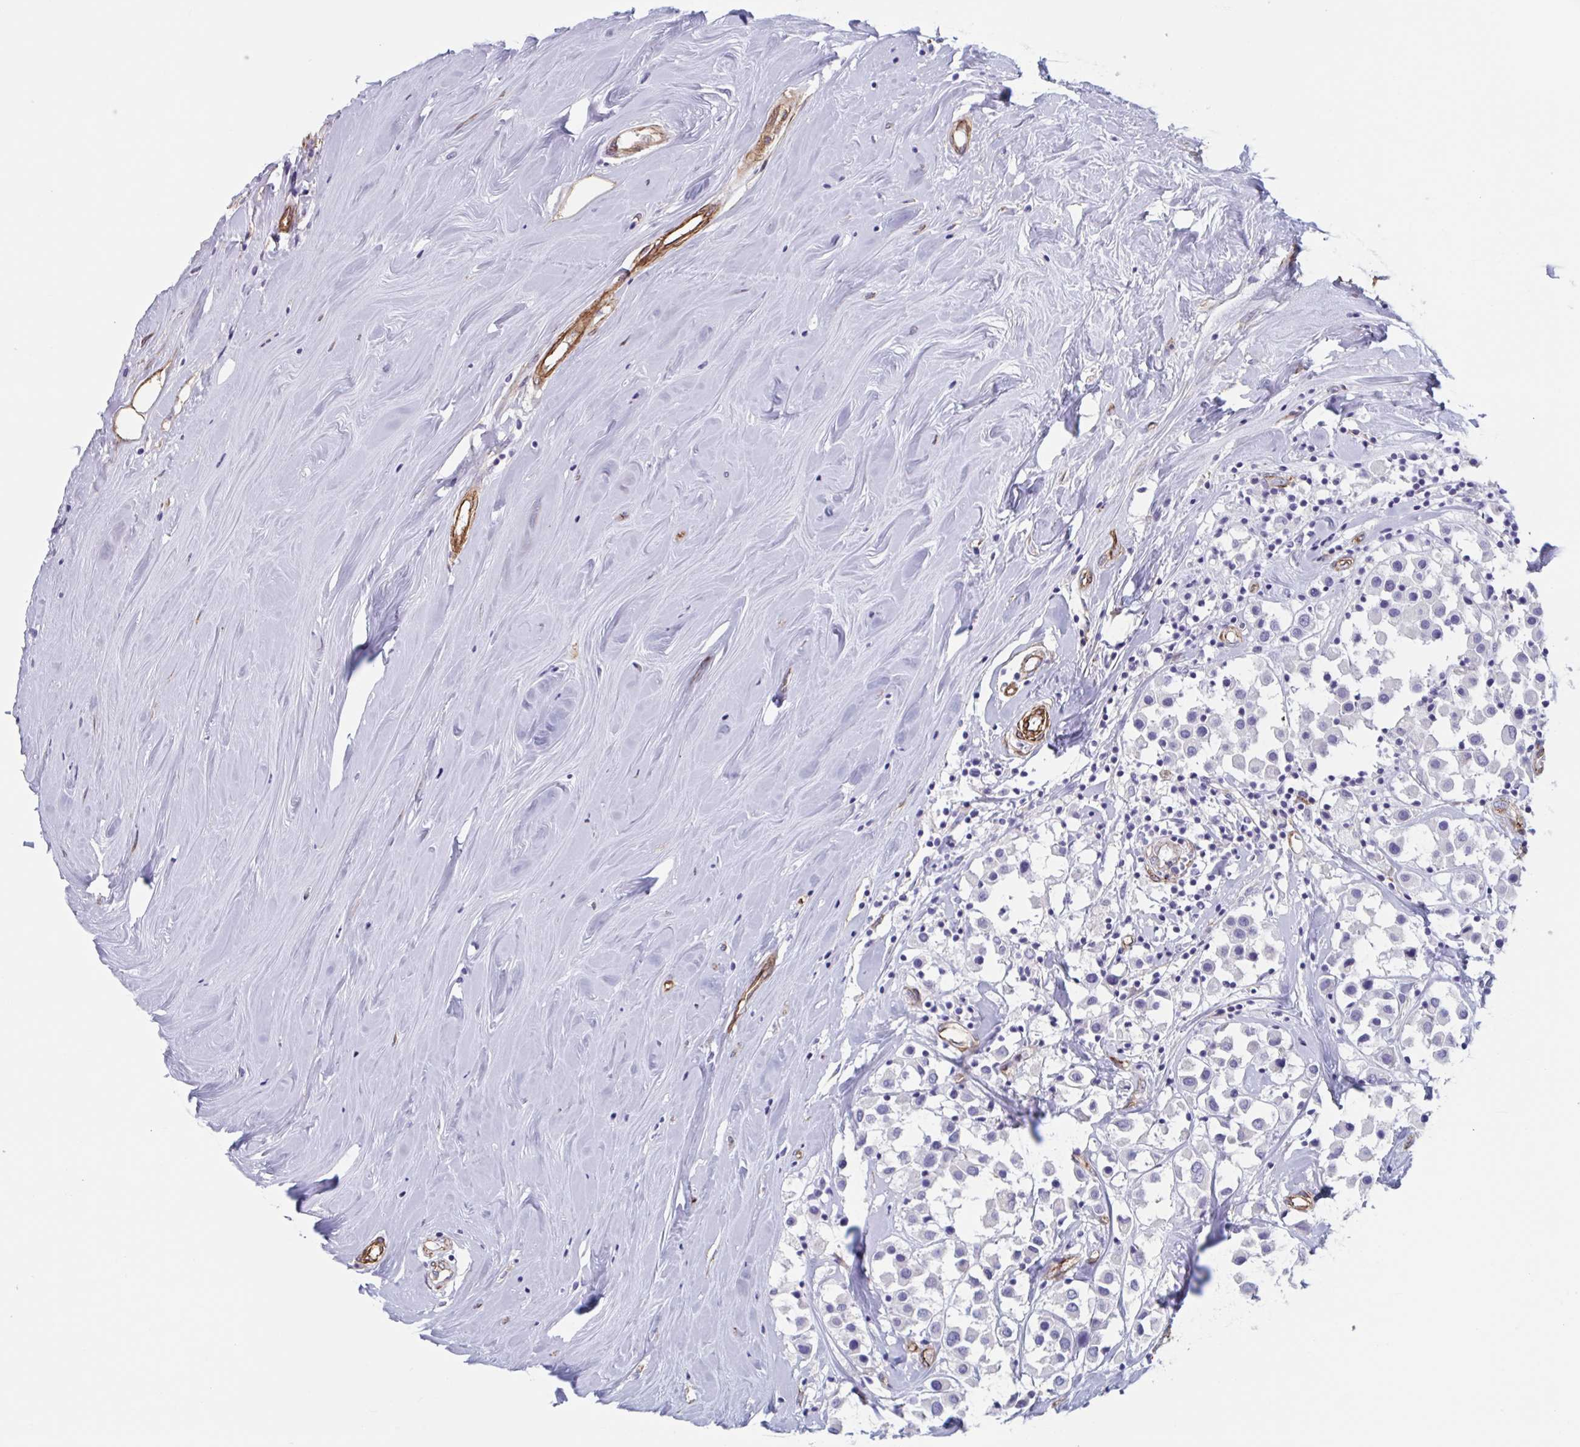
{"staining": {"intensity": "negative", "quantity": "none", "location": "none"}, "tissue": "breast cancer", "cell_type": "Tumor cells", "image_type": "cancer", "snomed": [{"axis": "morphology", "description": "Duct carcinoma"}, {"axis": "topography", "description": "Breast"}], "caption": "The immunohistochemistry (IHC) micrograph has no significant staining in tumor cells of breast infiltrating ductal carcinoma tissue.", "gene": "CITED4", "patient": {"sex": "female", "age": 61}}